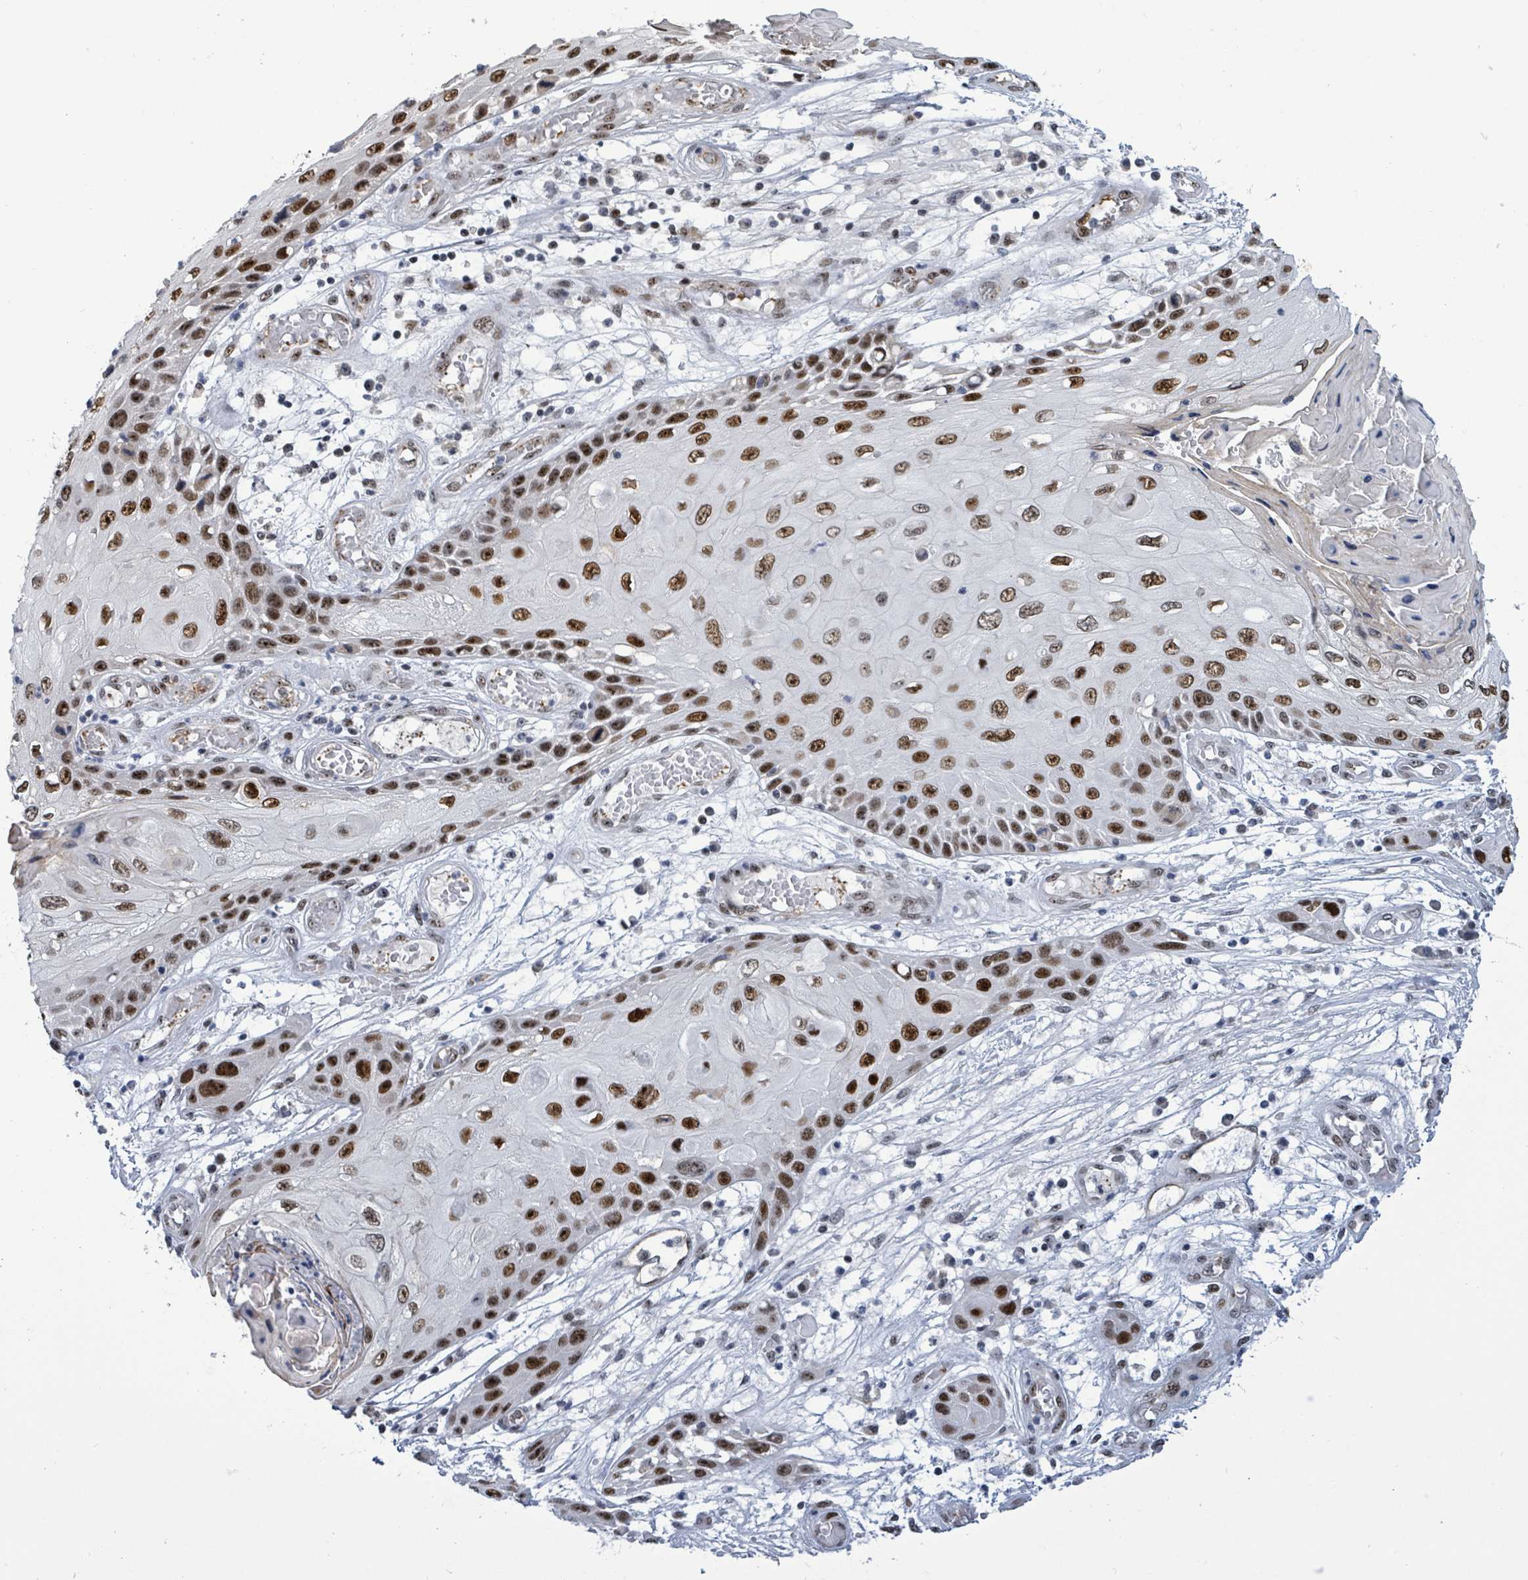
{"staining": {"intensity": "strong", "quantity": ">75%", "location": "cytoplasmic/membranous,nuclear"}, "tissue": "skin cancer", "cell_type": "Tumor cells", "image_type": "cancer", "snomed": [{"axis": "morphology", "description": "Squamous cell carcinoma, NOS"}, {"axis": "topography", "description": "Skin"}, {"axis": "topography", "description": "Vulva"}], "caption": "Skin squamous cell carcinoma tissue shows strong cytoplasmic/membranous and nuclear staining in about >75% of tumor cells", "gene": "RRN3", "patient": {"sex": "female", "age": 44}}